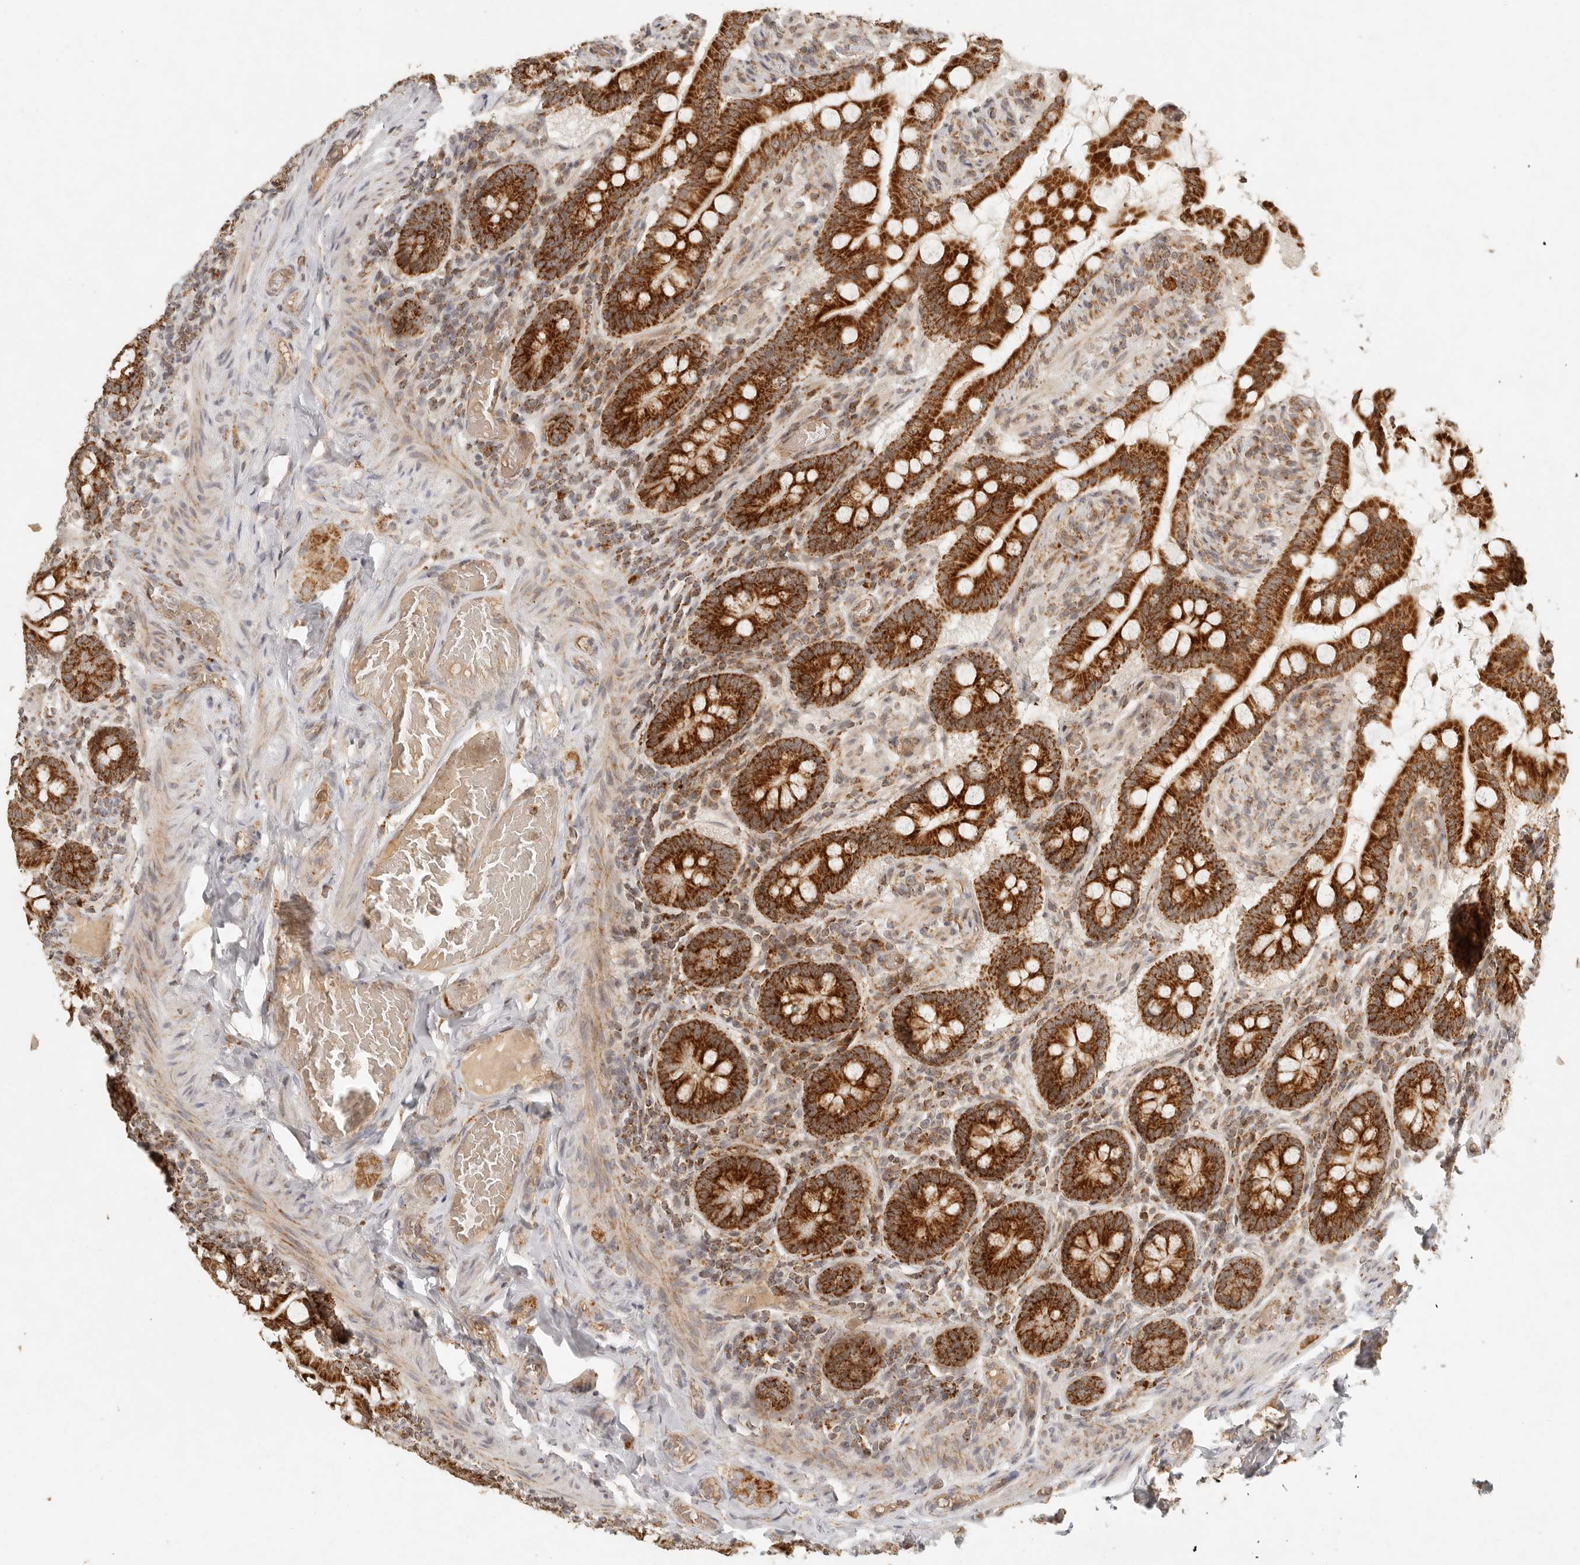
{"staining": {"intensity": "strong", "quantity": ">75%", "location": "cytoplasmic/membranous"}, "tissue": "small intestine", "cell_type": "Glandular cells", "image_type": "normal", "snomed": [{"axis": "morphology", "description": "Normal tissue, NOS"}, {"axis": "topography", "description": "Small intestine"}], "caption": "Human small intestine stained for a protein (brown) exhibits strong cytoplasmic/membranous positive staining in about >75% of glandular cells.", "gene": "MRPL55", "patient": {"sex": "male", "age": 41}}